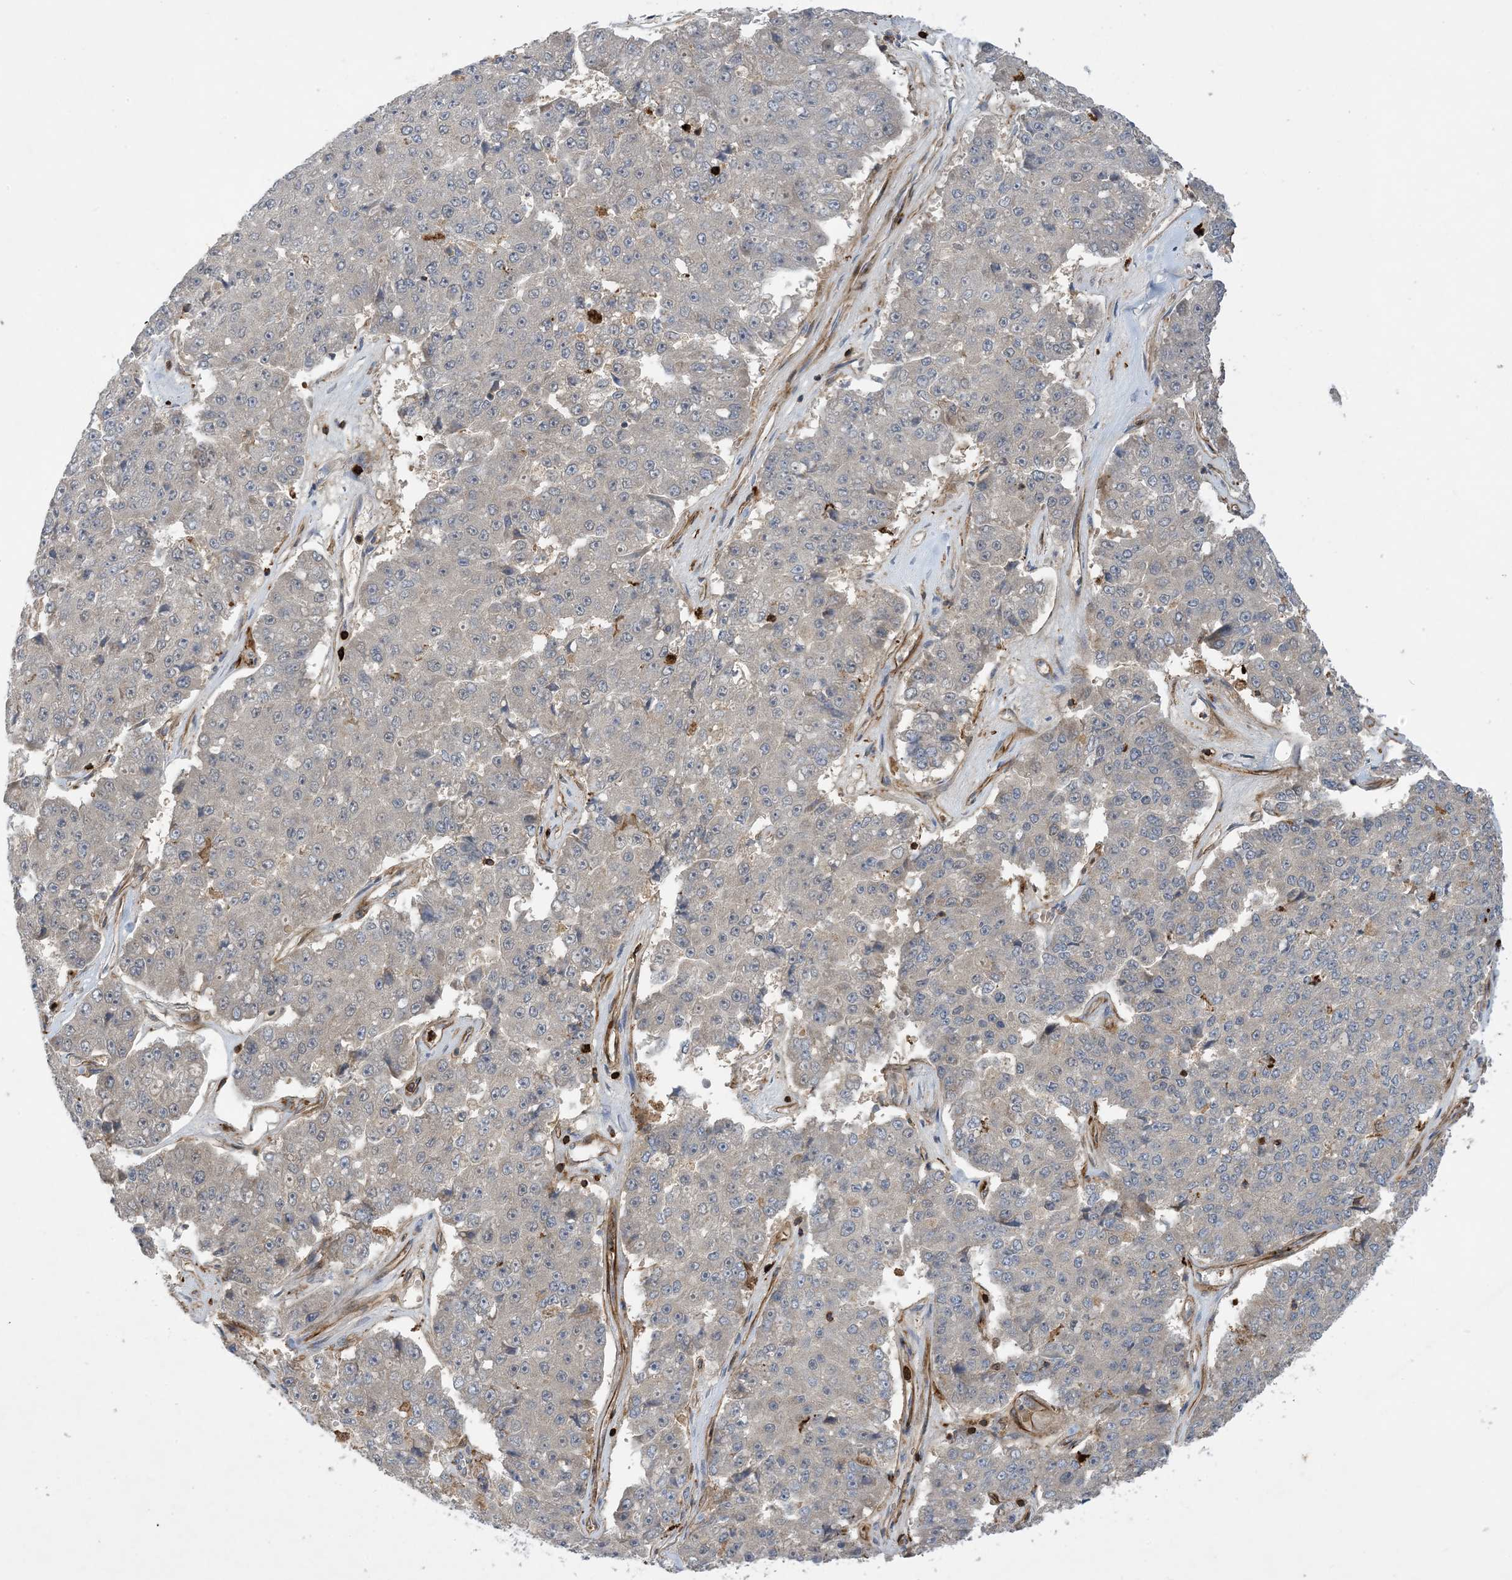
{"staining": {"intensity": "negative", "quantity": "none", "location": "none"}, "tissue": "pancreatic cancer", "cell_type": "Tumor cells", "image_type": "cancer", "snomed": [{"axis": "morphology", "description": "Adenocarcinoma, NOS"}, {"axis": "topography", "description": "Pancreas"}], "caption": "High power microscopy photomicrograph of an immunohistochemistry (IHC) histopathology image of adenocarcinoma (pancreatic), revealing no significant expression in tumor cells.", "gene": "AK9", "patient": {"sex": "male", "age": 50}}